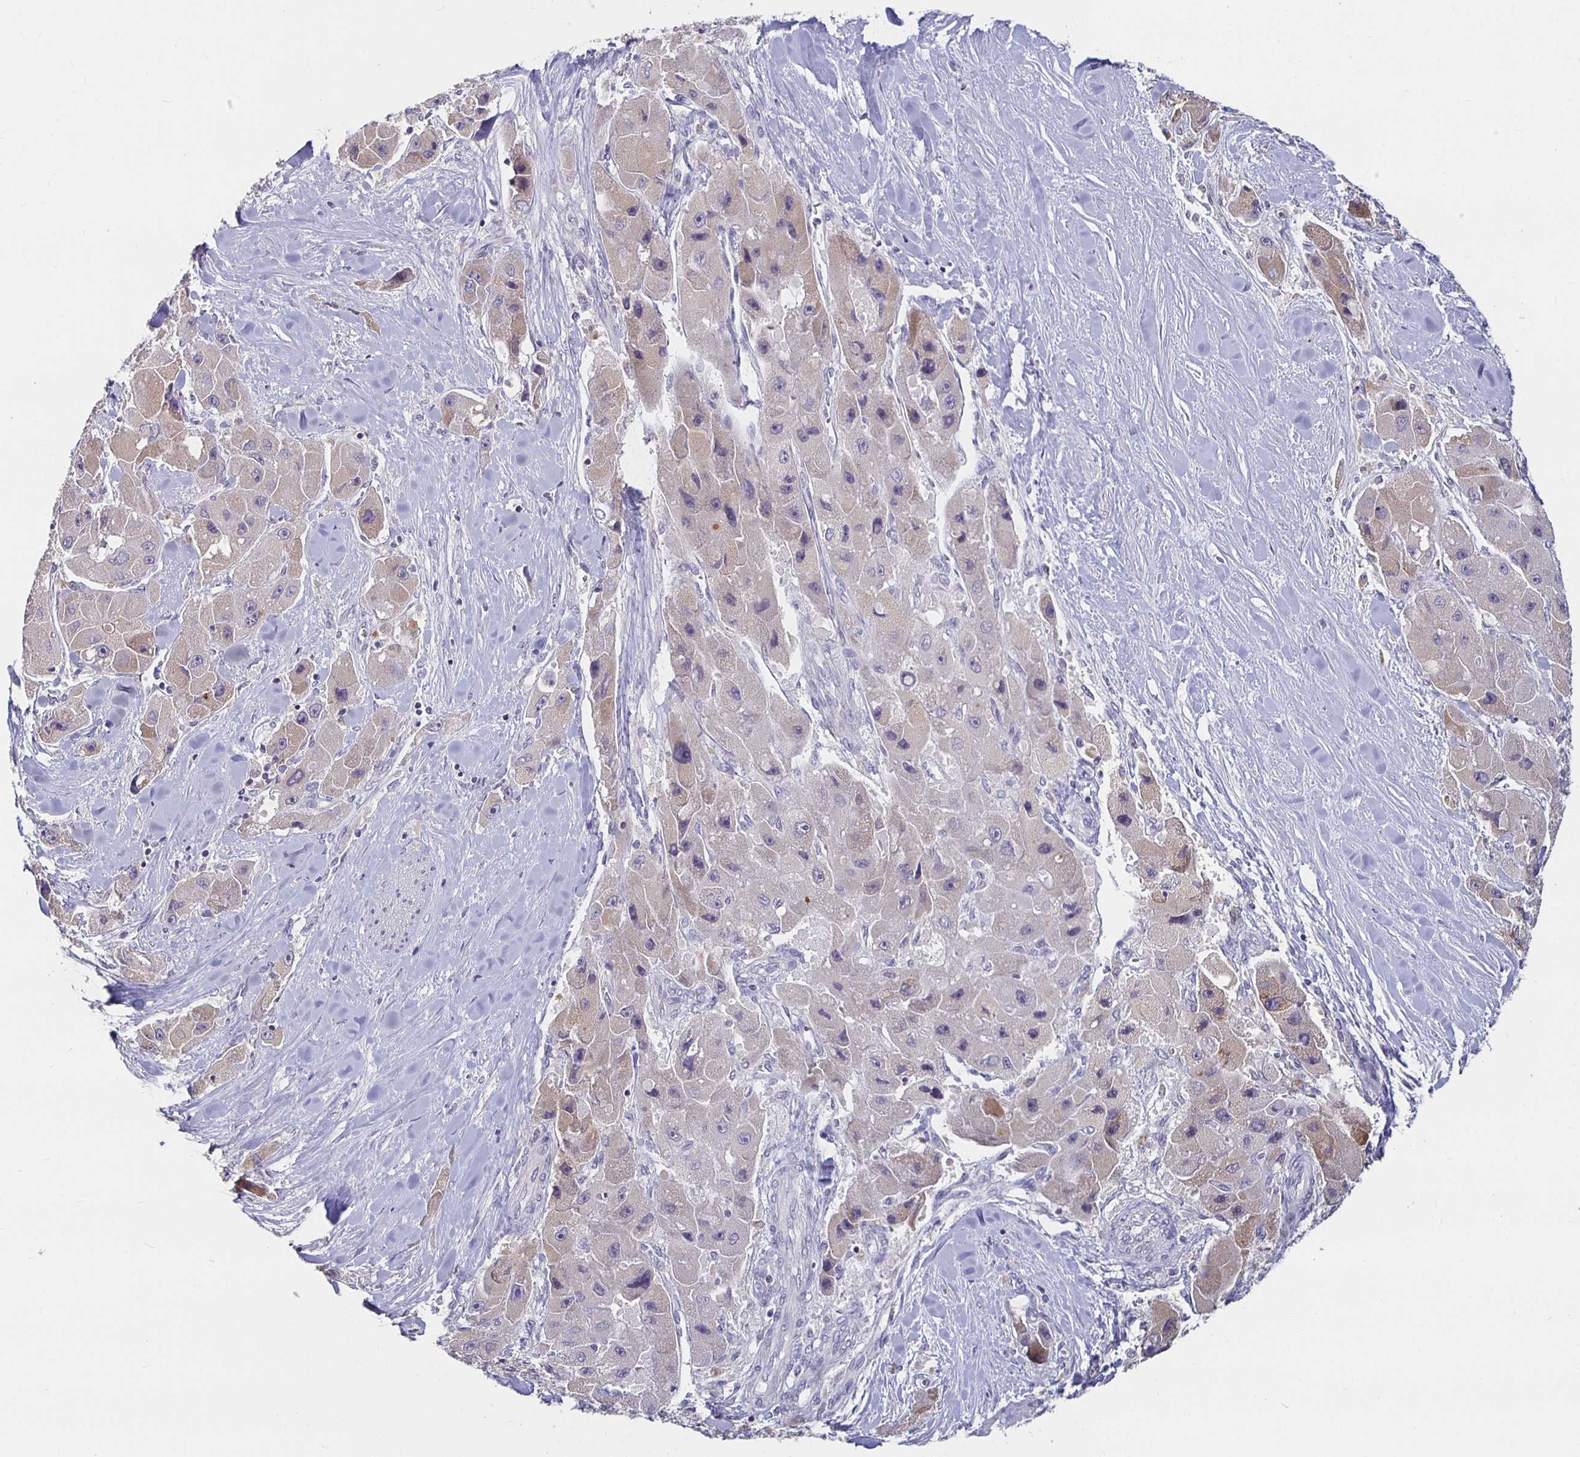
{"staining": {"intensity": "weak", "quantity": "<25%", "location": "cytoplasmic/membranous"}, "tissue": "liver cancer", "cell_type": "Tumor cells", "image_type": "cancer", "snomed": [{"axis": "morphology", "description": "Carcinoma, Hepatocellular, NOS"}, {"axis": "topography", "description": "Liver"}], "caption": "This is an IHC photomicrograph of human liver cancer. There is no positivity in tumor cells.", "gene": "RNF144B", "patient": {"sex": "male", "age": 24}}